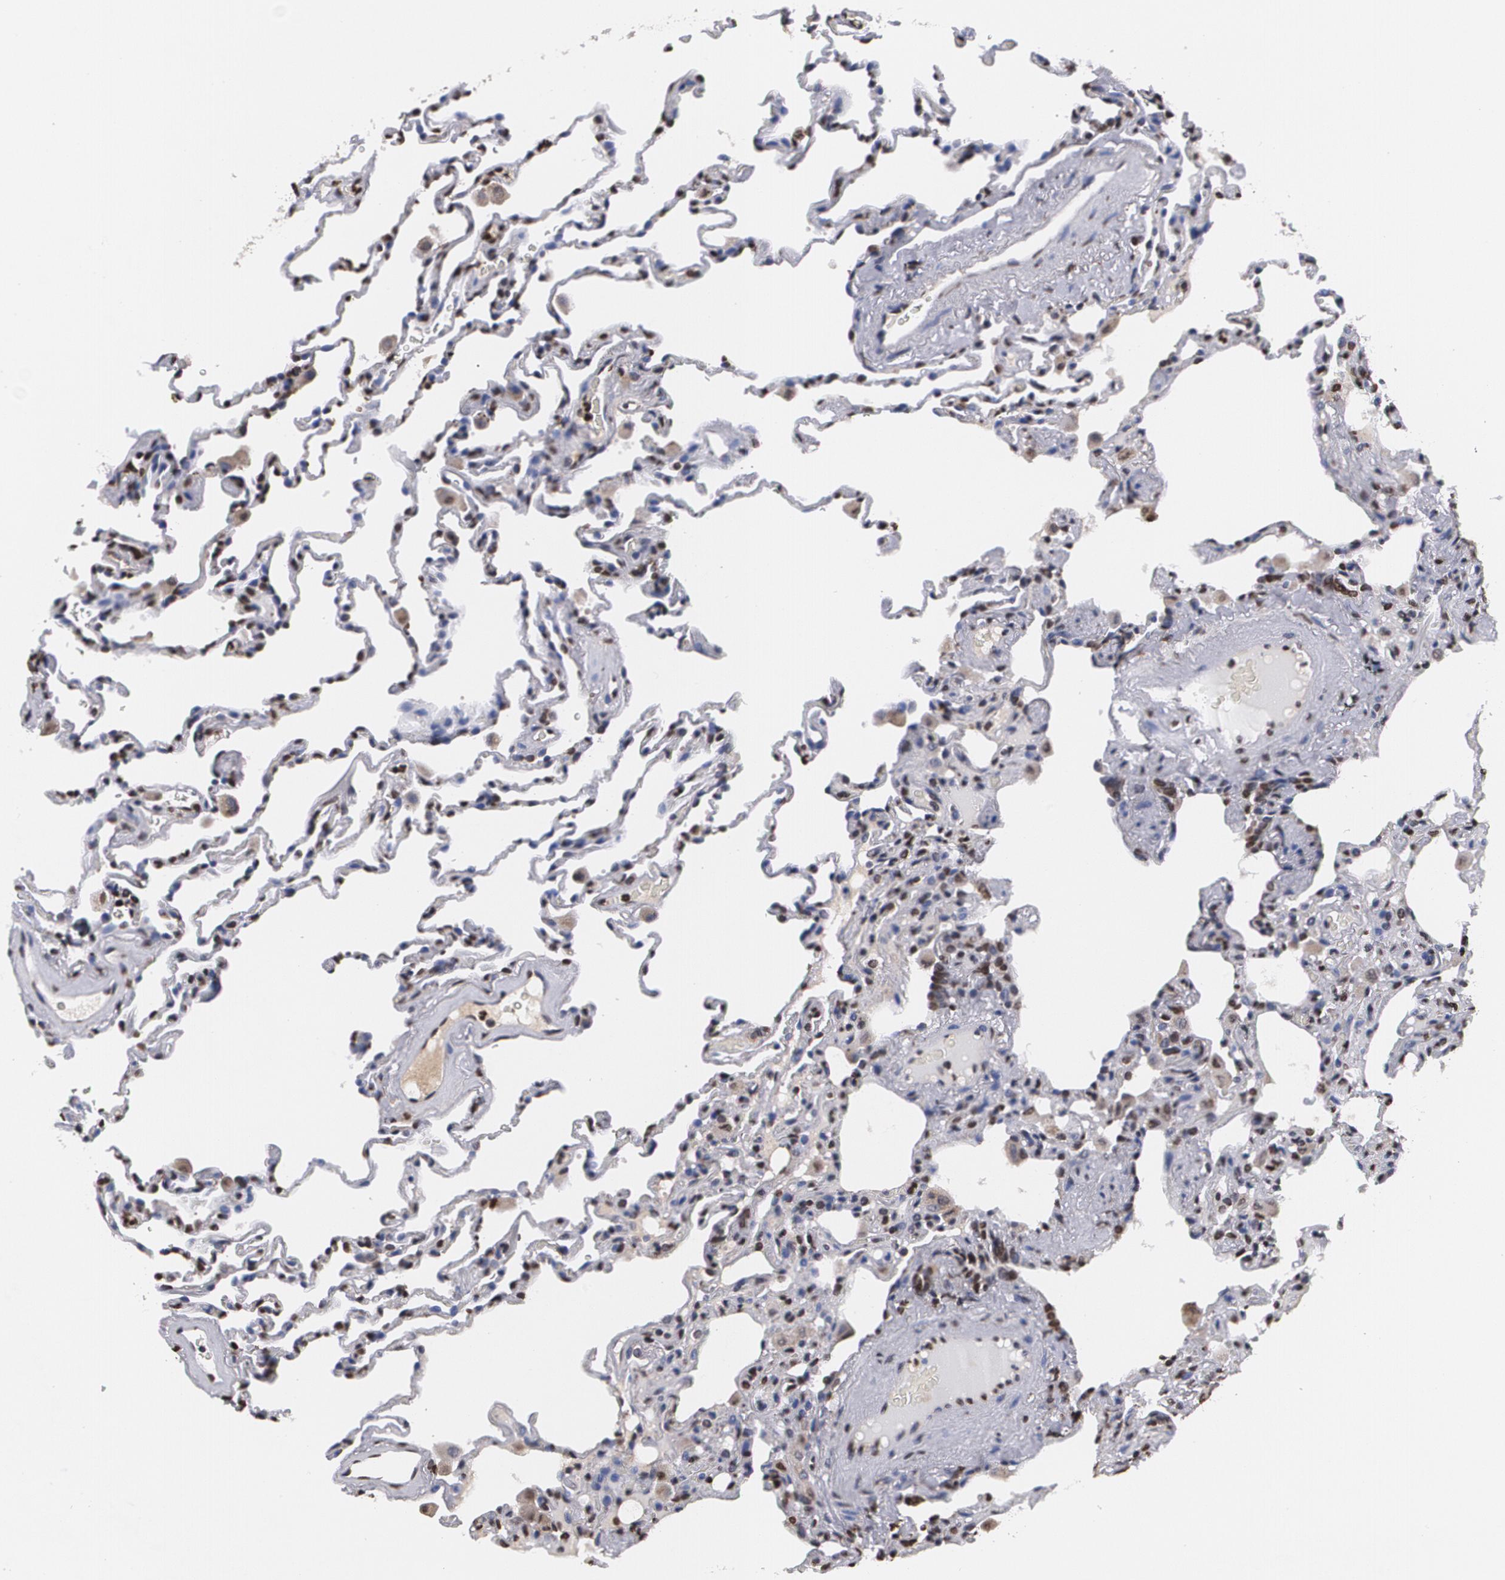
{"staining": {"intensity": "strong", "quantity": ">75%", "location": "nuclear"}, "tissue": "lung", "cell_type": "Alveolar cells", "image_type": "normal", "snomed": [{"axis": "morphology", "description": "Normal tissue, NOS"}, {"axis": "topography", "description": "Lung"}], "caption": "Immunohistochemical staining of normal lung shows strong nuclear protein positivity in about >75% of alveolar cells. The staining was performed using DAB (3,3'-diaminobenzidine) to visualize the protein expression in brown, while the nuclei were stained in blue with hematoxylin (Magnification: 20x).", "gene": "MVP", "patient": {"sex": "male", "age": 59}}